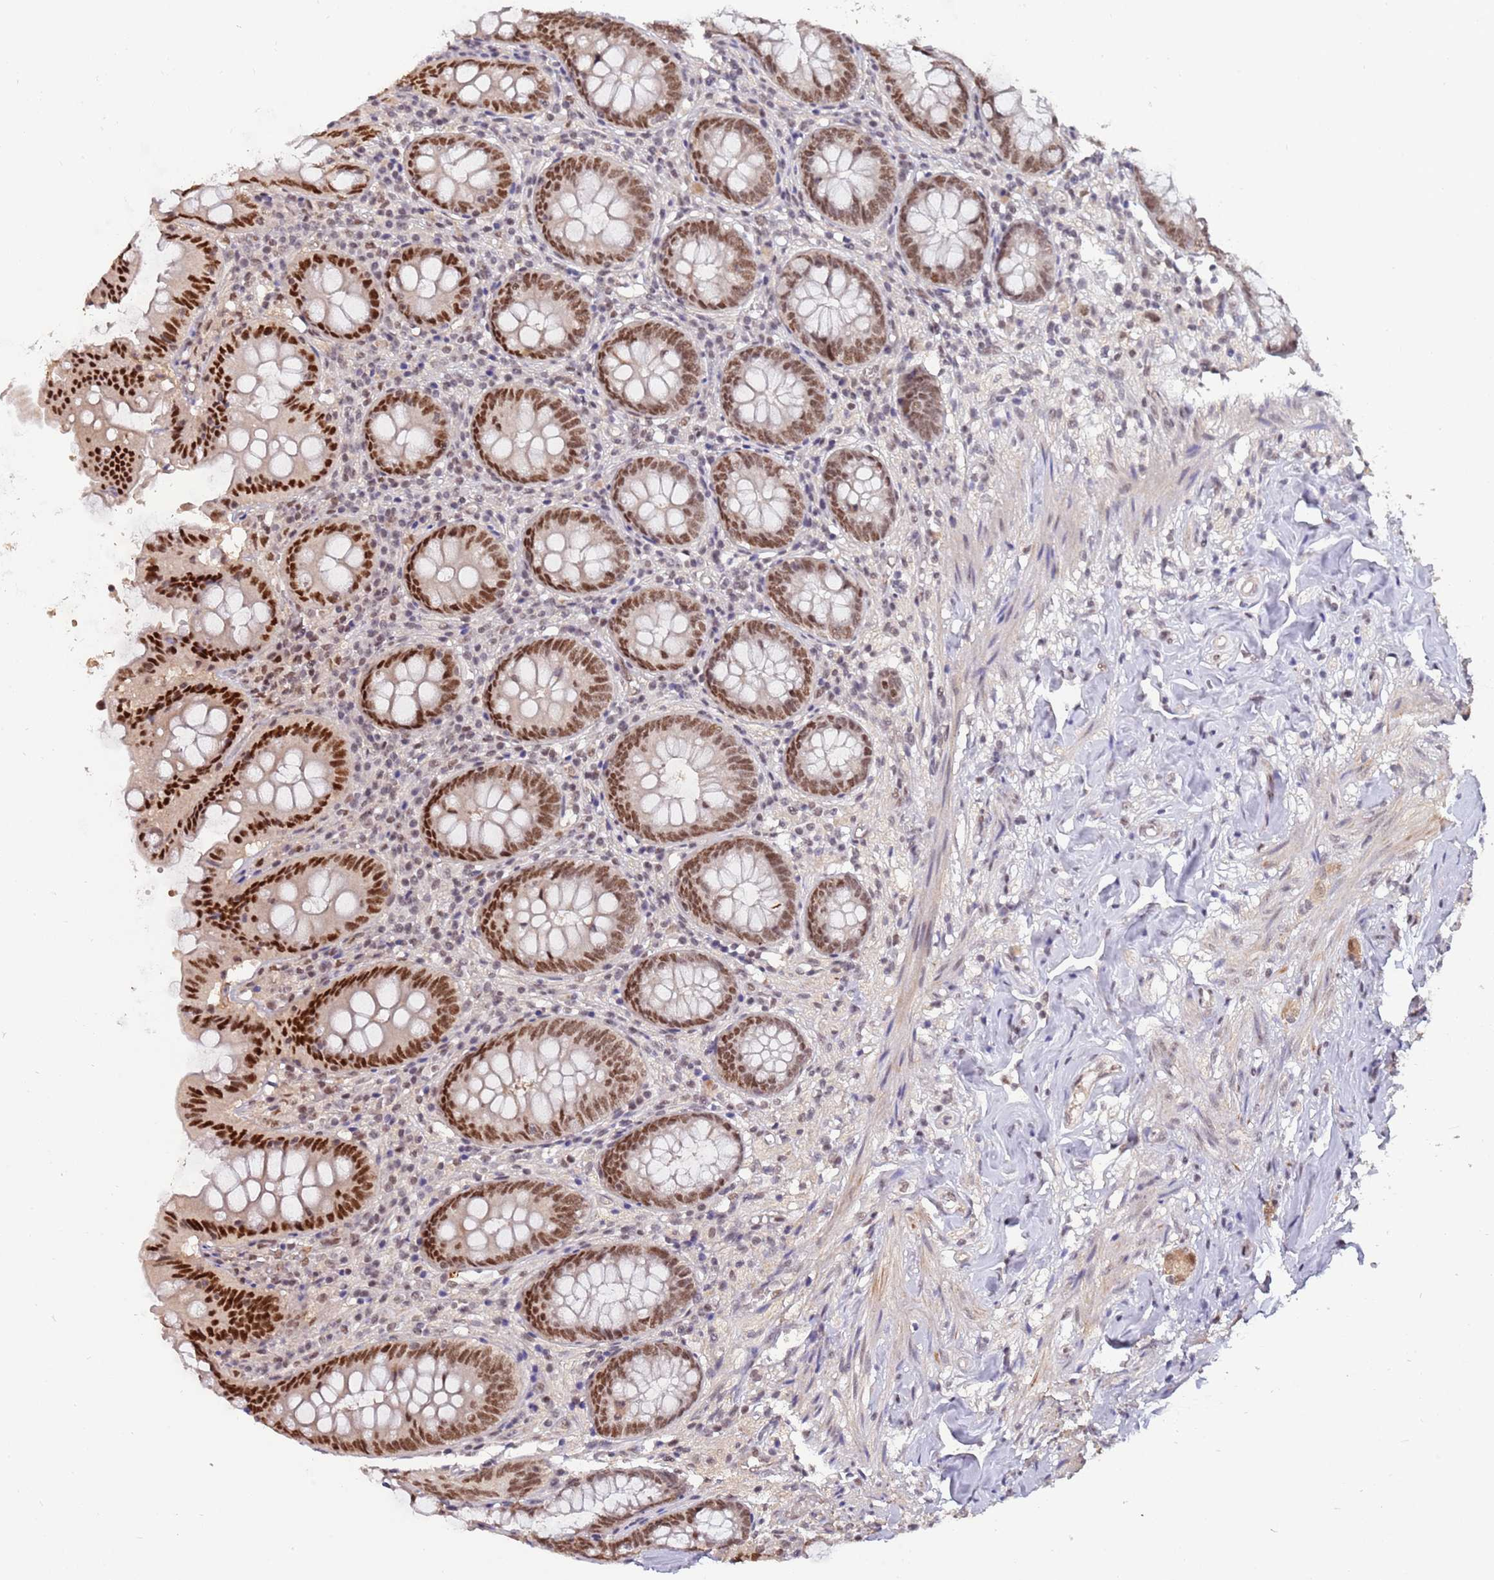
{"staining": {"intensity": "strong", "quantity": ">75%", "location": "nuclear"}, "tissue": "appendix", "cell_type": "Glandular cells", "image_type": "normal", "snomed": [{"axis": "morphology", "description": "Normal tissue, NOS"}, {"axis": "topography", "description": "Appendix"}], "caption": "Appendix stained for a protein (brown) demonstrates strong nuclear positive positivity in about >75% of glandular cells.", "gene": "ZBTB7A", "patient": {"sex": "female", "age": 54}}